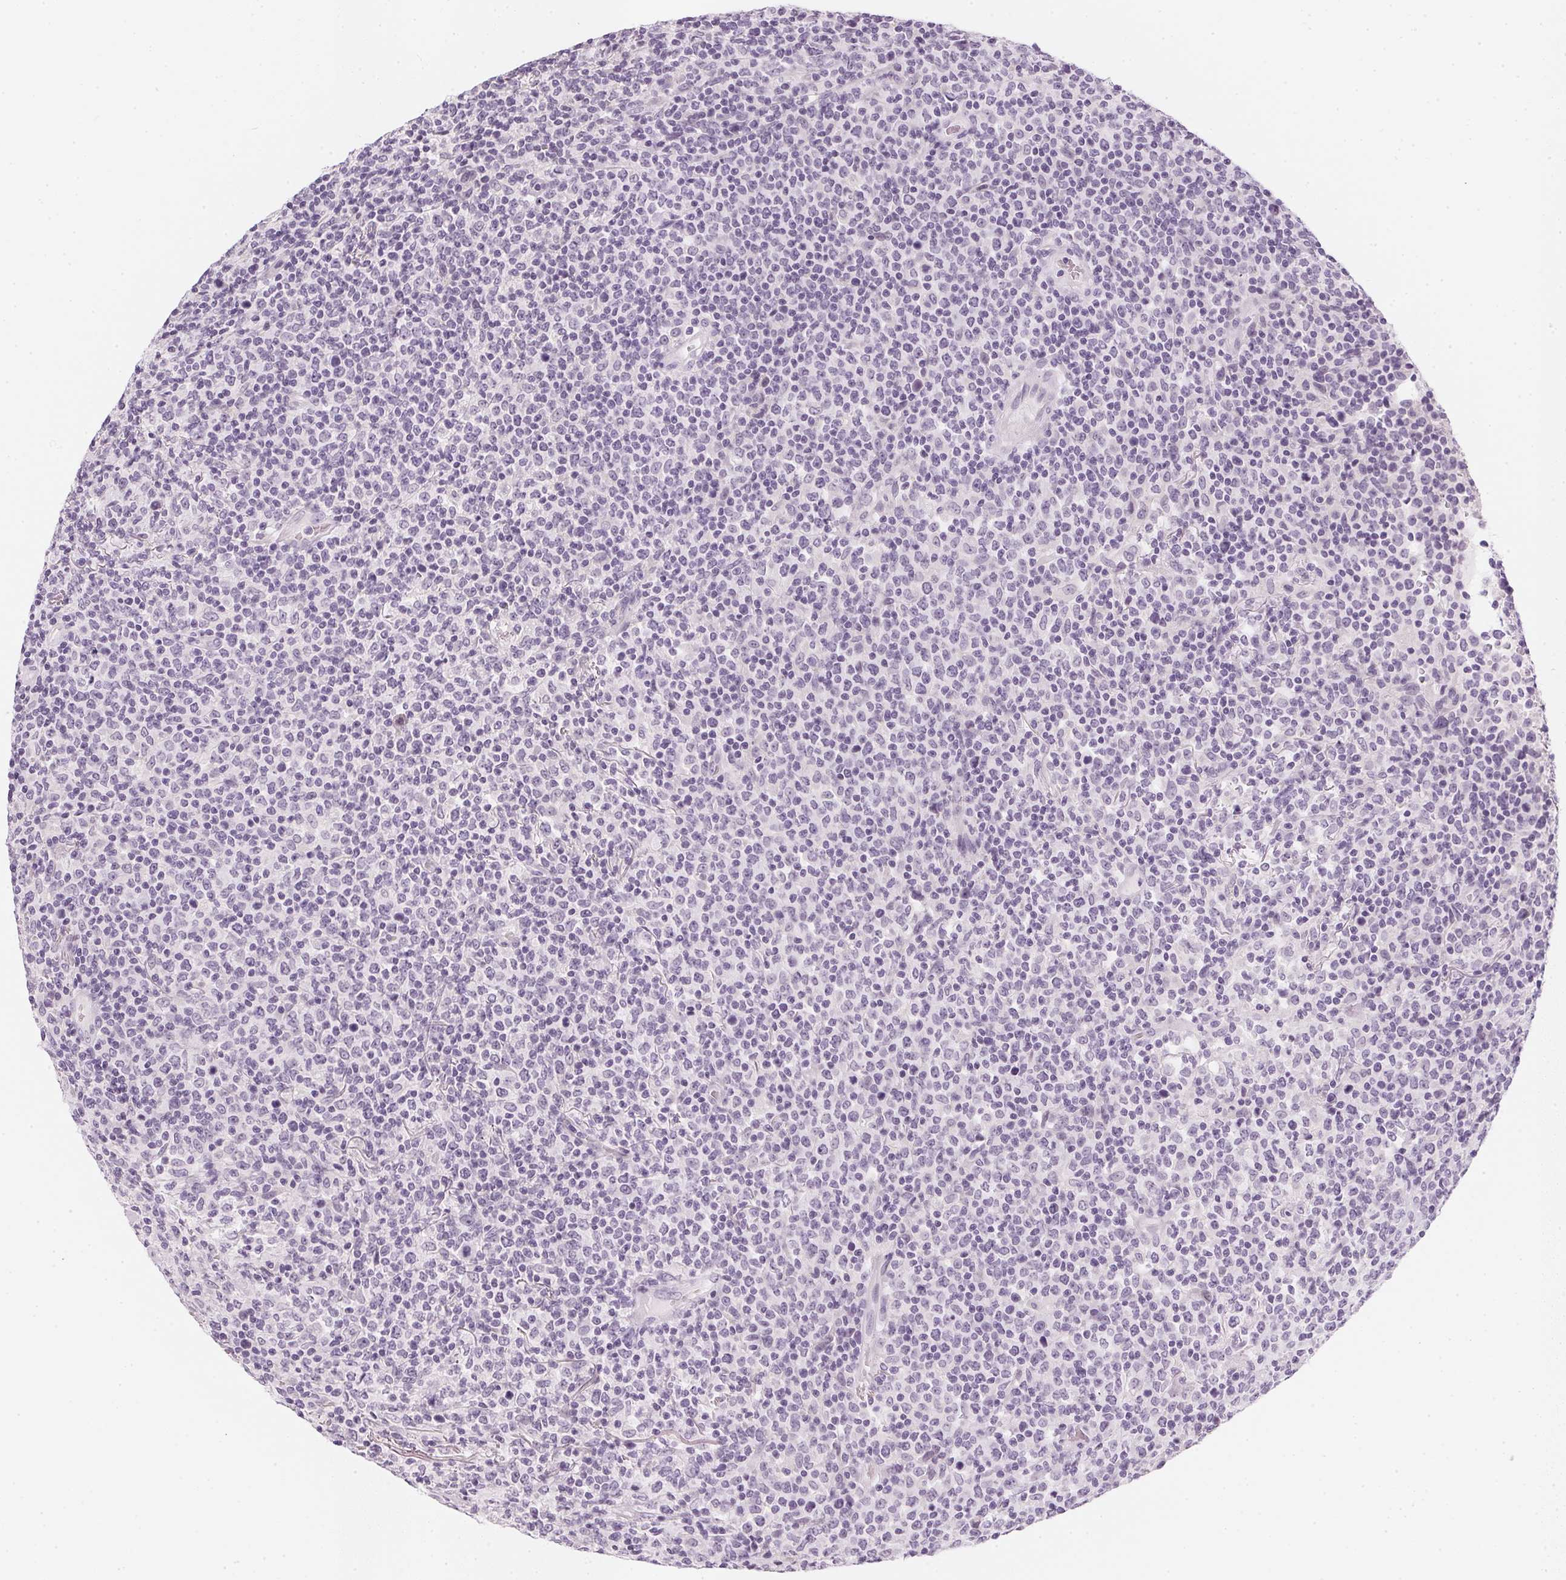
{"staining": {"intensity": "negative", "quantity": "none", "location": "none"}, "tissue": "lymphoma", "cell_type": "Tumor cells", "image_type": "cancer", "snomed": [{"axis": "morphology", "description": "Malignant lymphoma, non-Hodgkin's type, High grade"}, {"axis": "topography", "description": "Lung"}], "caption": "Lymphoma was stained to show a protein in brown. There is no significant positivity in tumor cells.", "gene": "CHST4", "patient": {"sex": "male", "age": 79}}